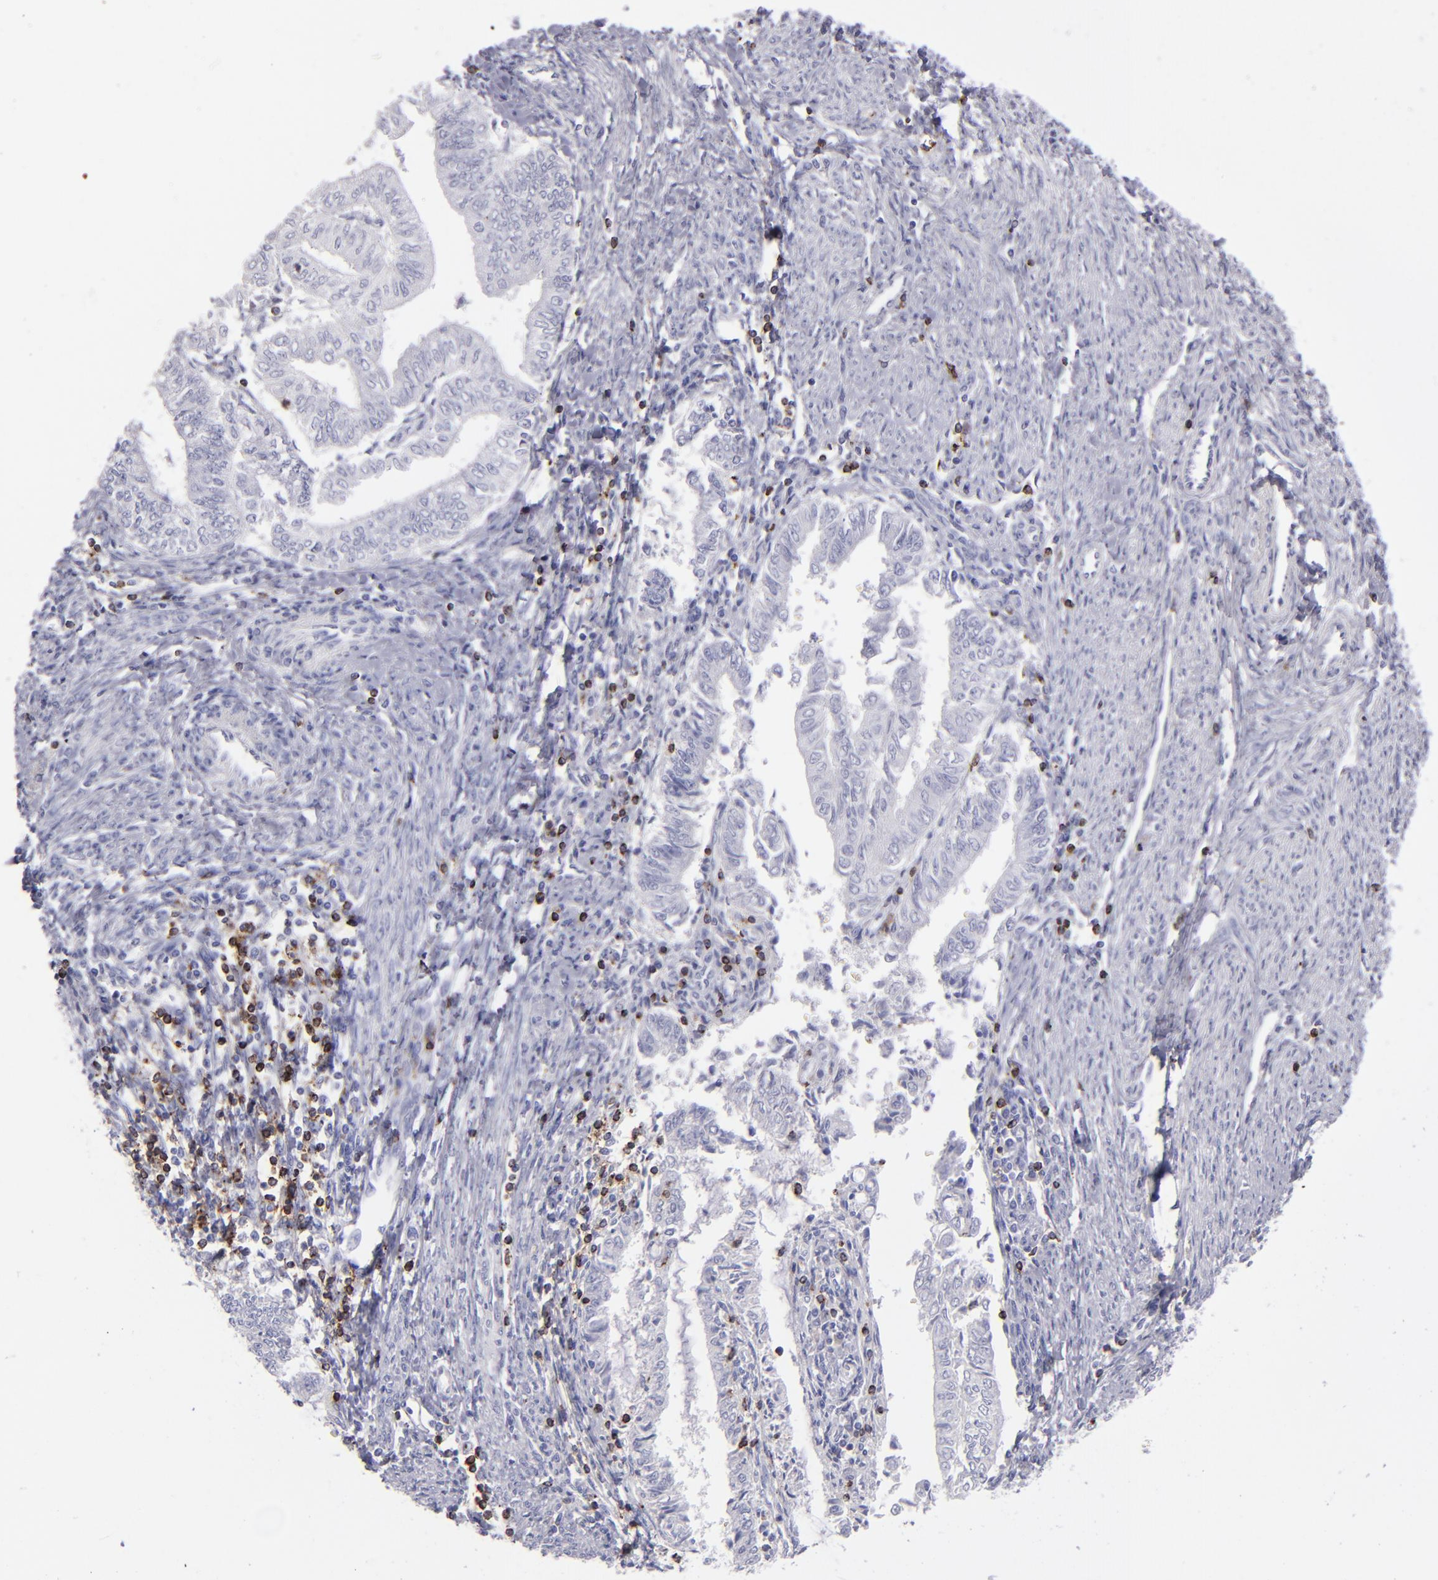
{"staining": {"intensity": "negative", "quantity": "none", "location": "none"}, "tissue": "endometrial cancer", "cell_type": "Tumor cells", "image_type": "cancer", "snomed": [{"axis": "morphology", "description": "Adenocarcinoma, NOS"}, {"axis": "topography", "description": "Endometrium"}], "caption": "A photomicrograph of human endometrial cancer (adenocarcinoma) is negative for staining in tumor cells. Nuclei are stained in blue.", "gene": "CD2", "patient": {"sex": "female", "age": 66}}